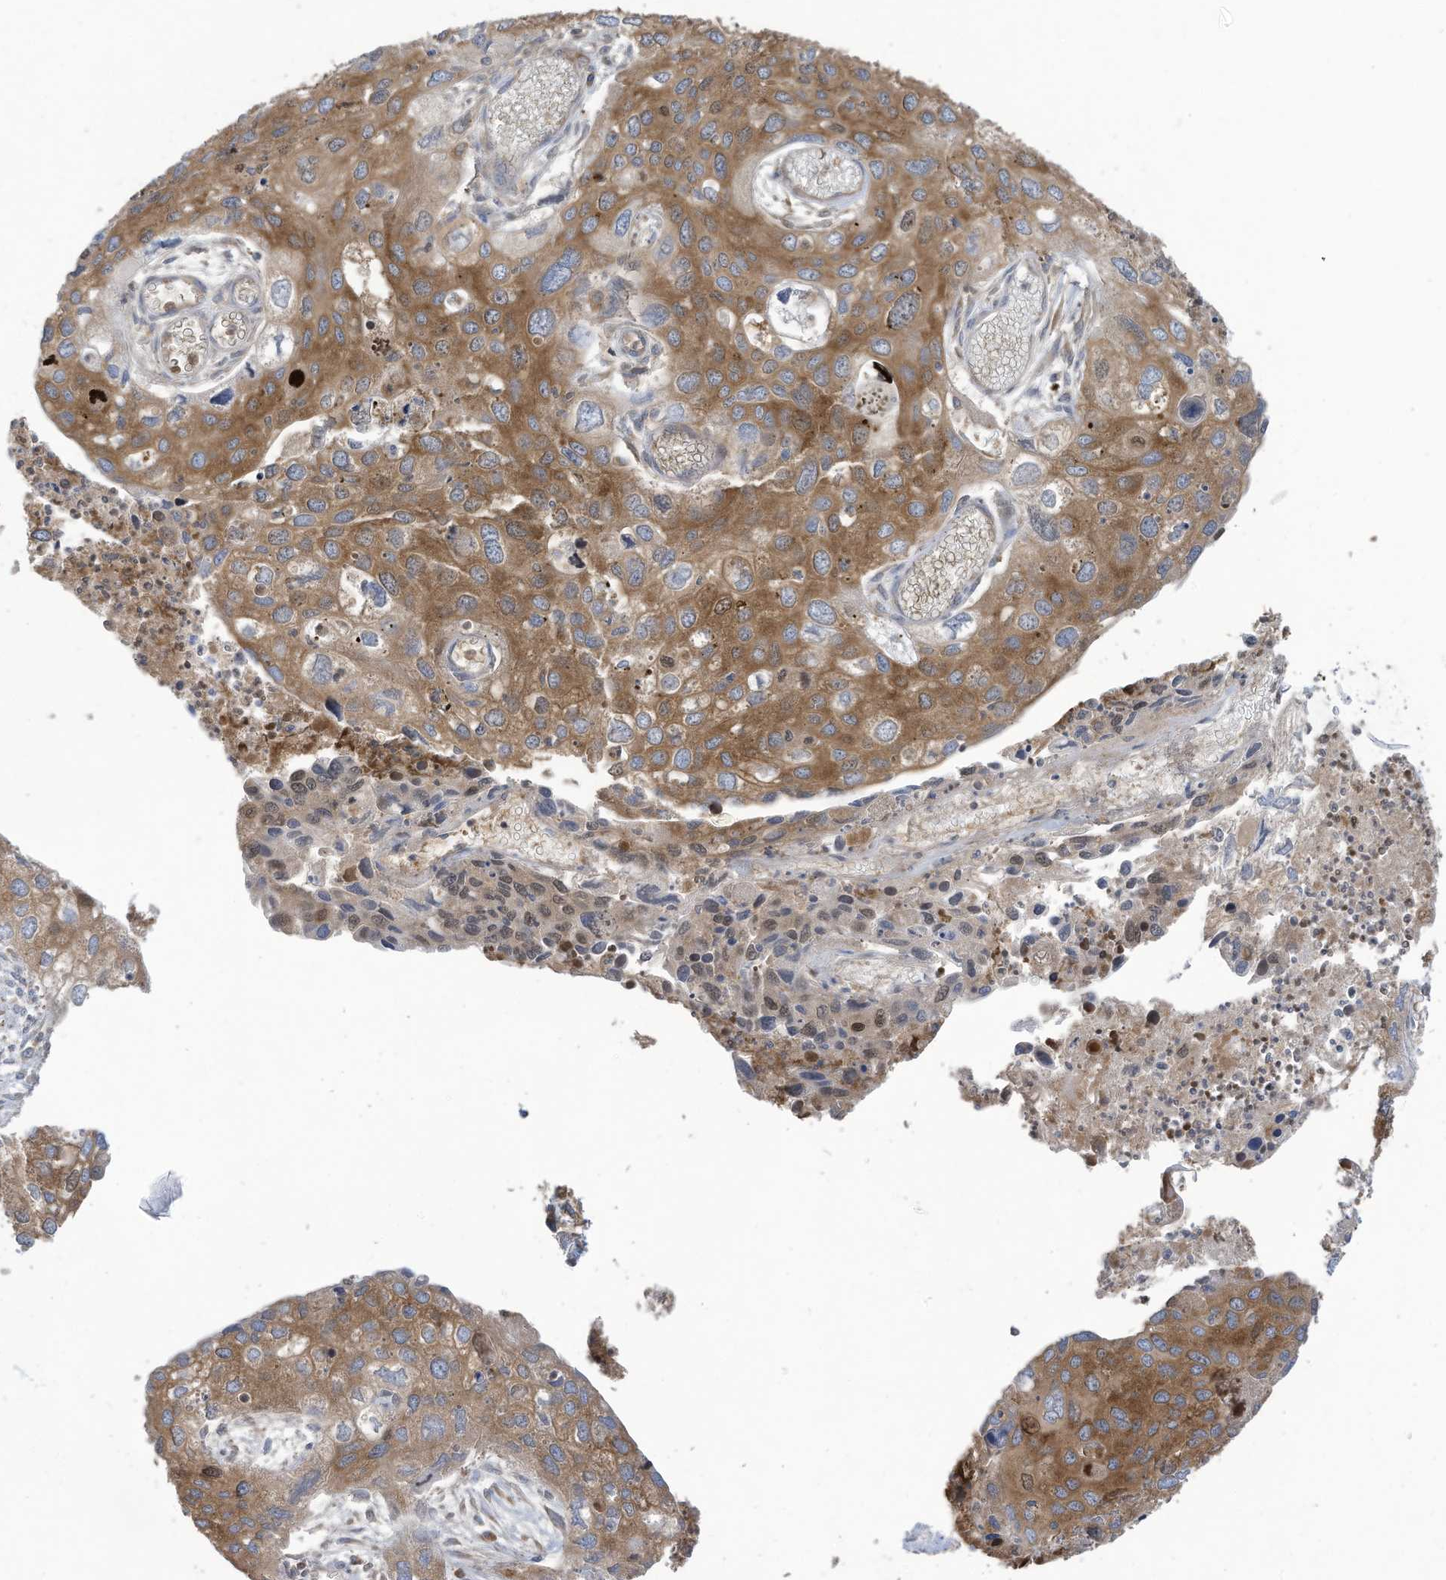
{"staining": {"intensity": "moderate", "quantity": ">75%", "location": "cytoplasmic/membranous"}, "tissue": "cervical cancer", "cell_type": "Tumor cells", "image_type": "cancer", "snomed": [{"axis": "morphology", "description": "Squamous cell carcinoma, NOS"}, {"axis": "topography", "description": "Cervix"}], "caption": "Squamous cell carcinoma (cervical) stained with DAB (3,3'-diaminobenzidine) IHC displays medium levels of moderate cytoplasmic/membranous positivity in approximately >75% of tumor cells. Immunohistochemistry stains the protein of interest in brown and the nuclei are stained blue.", "gene": "OLA1", "patient": {"sex": "female", "age": 55}}